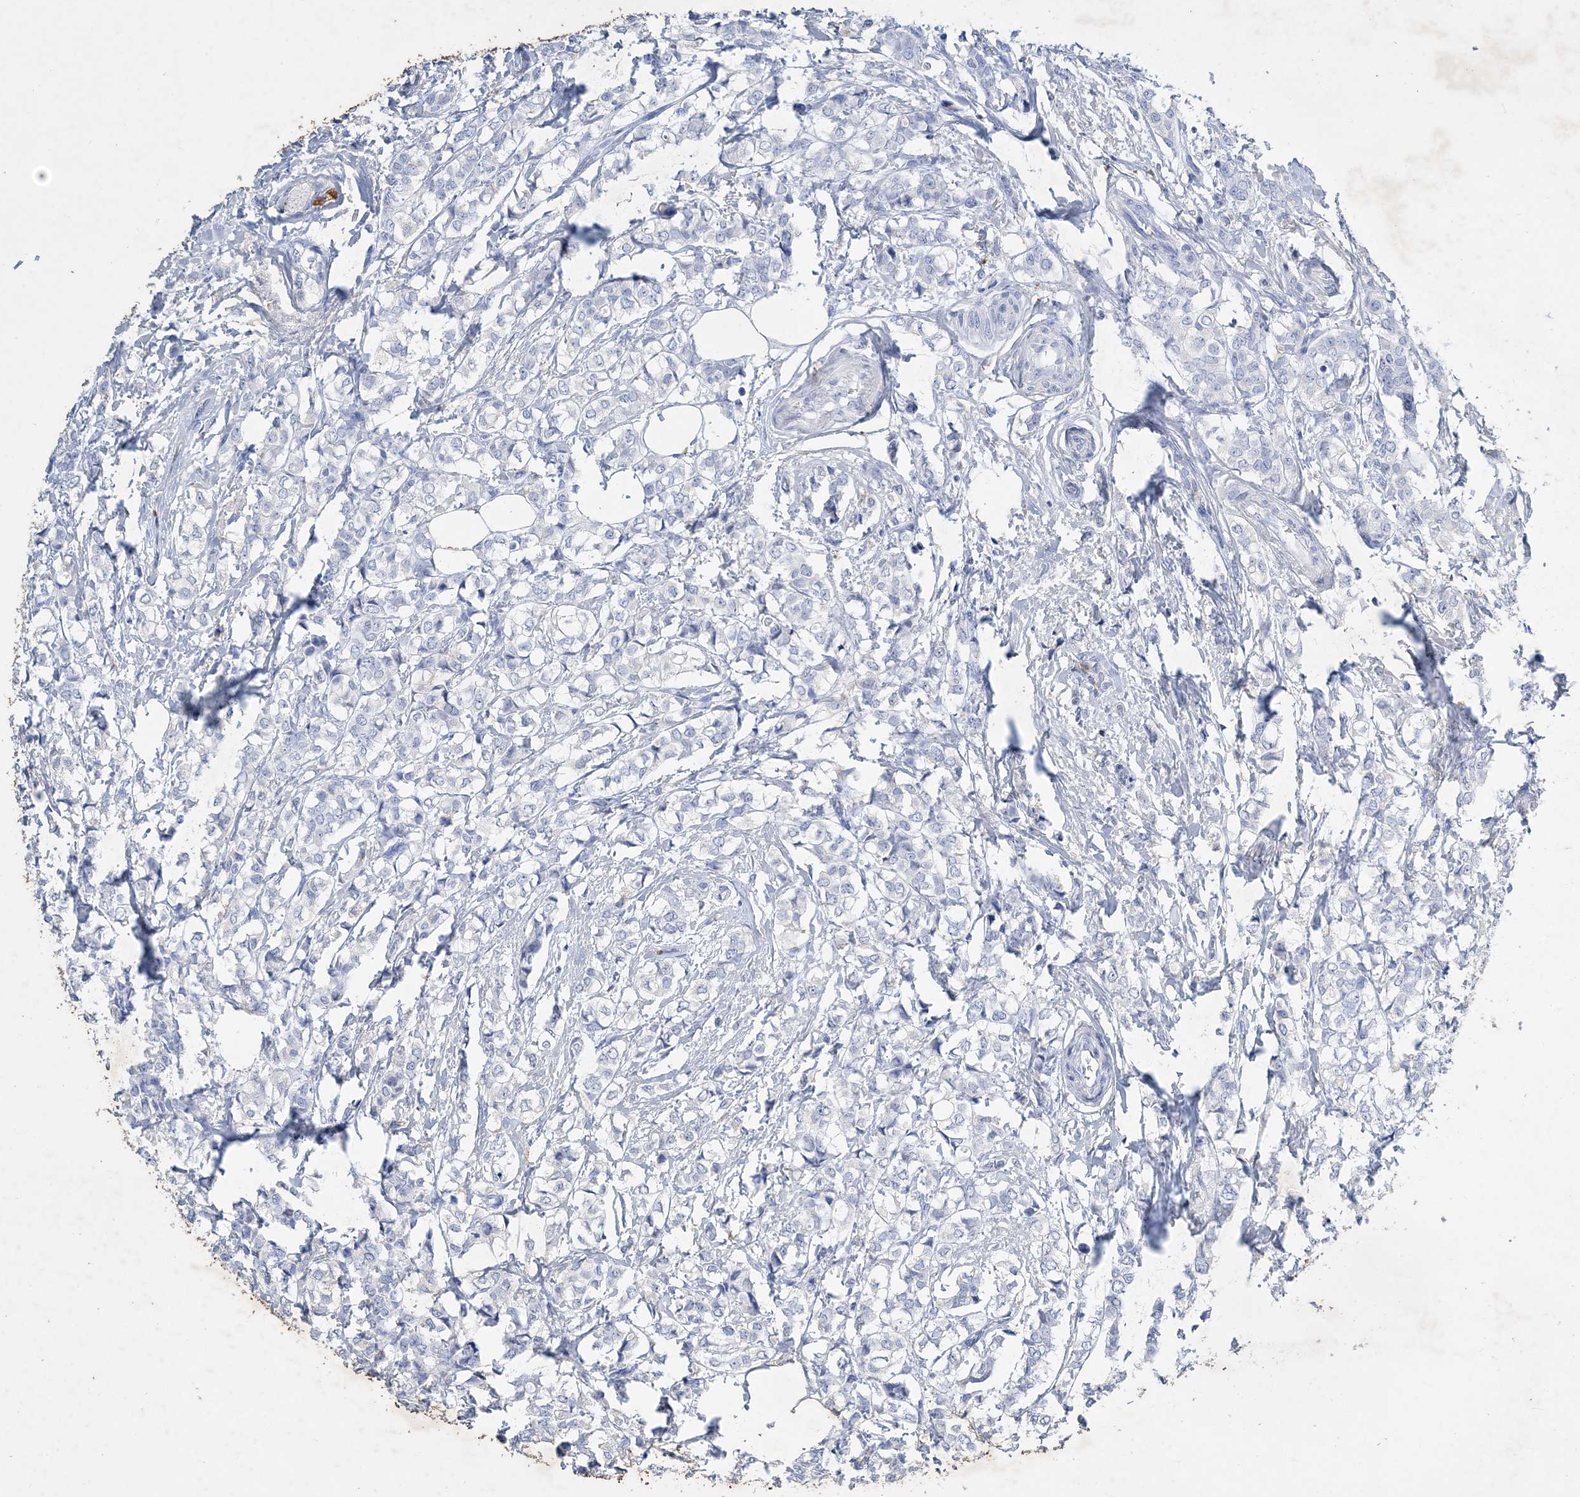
{"staining": {"intensity": "negative", "quantity": "none", "location": "none"}, "tissue": "breast cancer", "cell_type": "Tumor cells", "image_type": "cancer", "snomed": [{"axis": "morphology", "description": "Lobular carcinoma"}, {"axis": "topography", "description": "Breast"}], "caption": "Tumor cells are negative for protein expression in human breast lobular carcinoma.", "gene": "COPS8", "patient": {"sex": "female", "age": 60}}